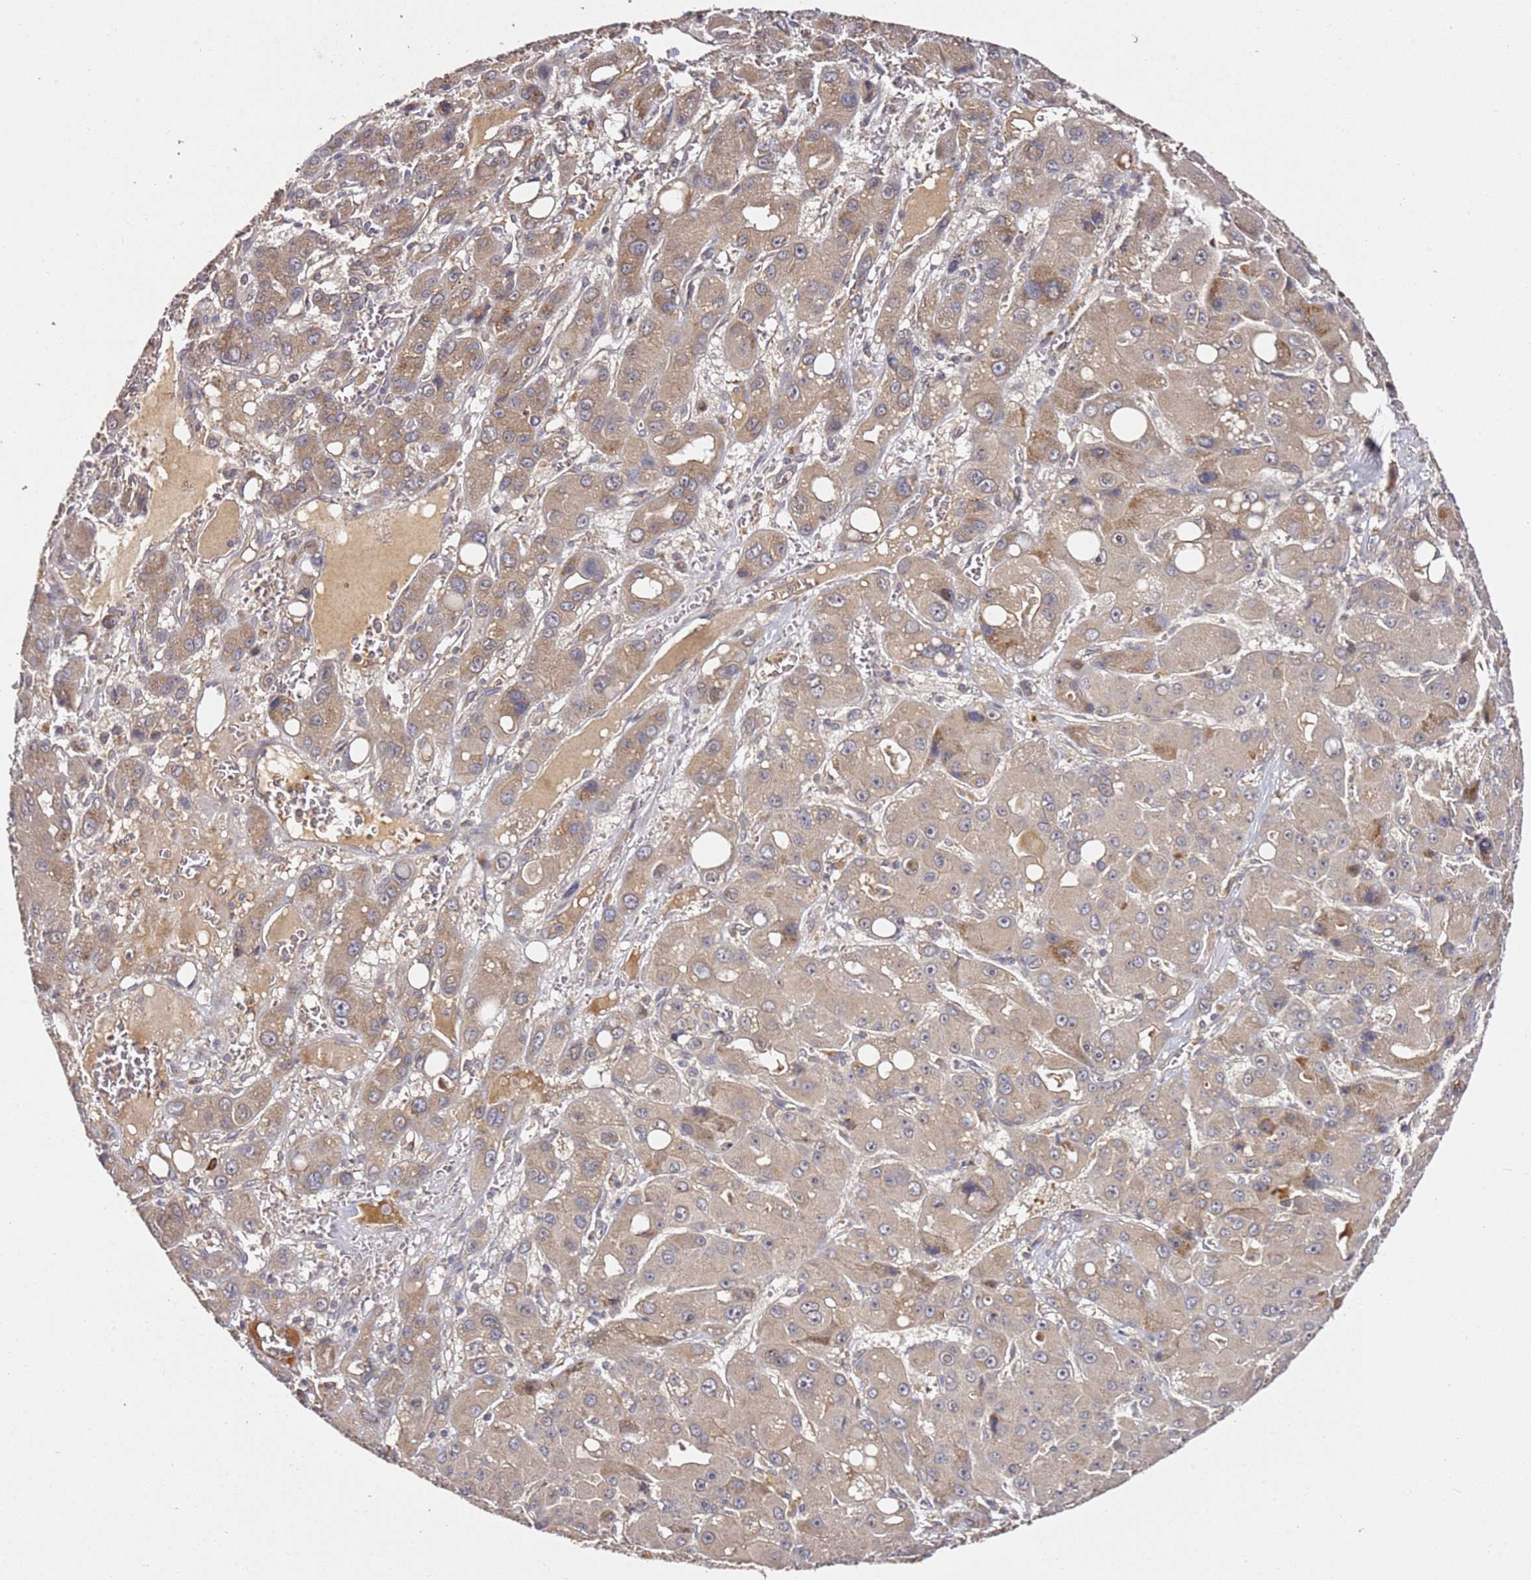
{"staining": {"intensity": "weak", "quantity": ">75%", "location": "cytoplasmic/membranous"}, "tissue": "liver cancer", "cell_type": "Tumor cells", "image_type": "cancer", "snomed": [{"axis": "morphology", "description": "Carcinoma, Hepatocellular, NOS"}, {"axis": "topography", "description": "Liver"}], "caption": "A brown stain labels weak cytoplasmic/membranous staining of a protein in liver hepatocellular carcinoma tumor cells.", "gene": "OSBPL2", "patient": {"sex": "male", "age": 55}}